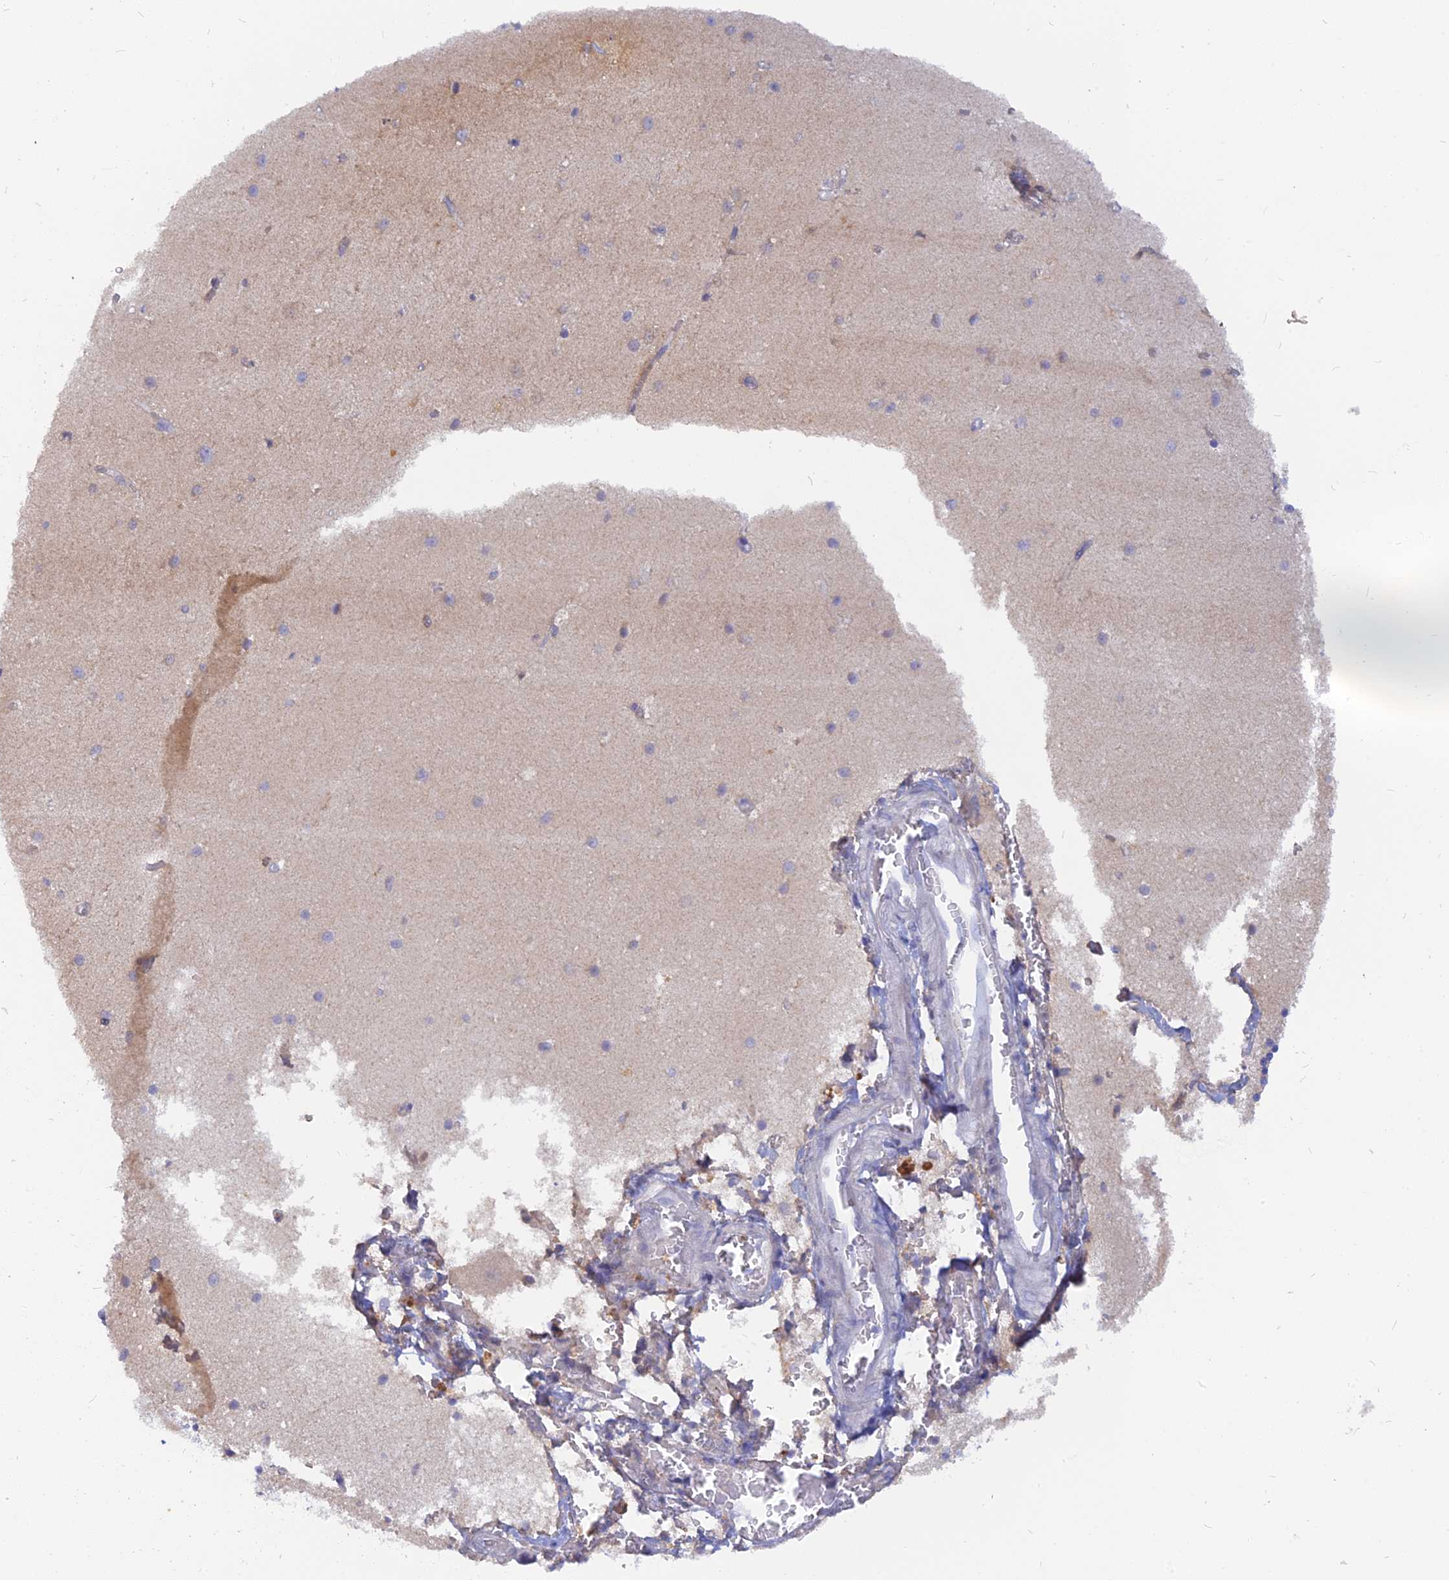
{"staining": {"intensity": "negative", "quantity": "none", "location": "none"}, "tissue": "cerebellum", "cell_type": "Cells in granular layer", "image_type": "normal", "snomed": [{"axis": "morphology", "description": "Normal tissue, NOS"}, {"axis": "topography", "description": "Cerebellum"}], "caption": "A high-resolution micrograph shows IHC staining of unremarkable cerebellum, which demonstrates no significant expression in cells in granular layer.", "gene": "CACNA1B", "patient": {"sex": "male", "age": 54}}